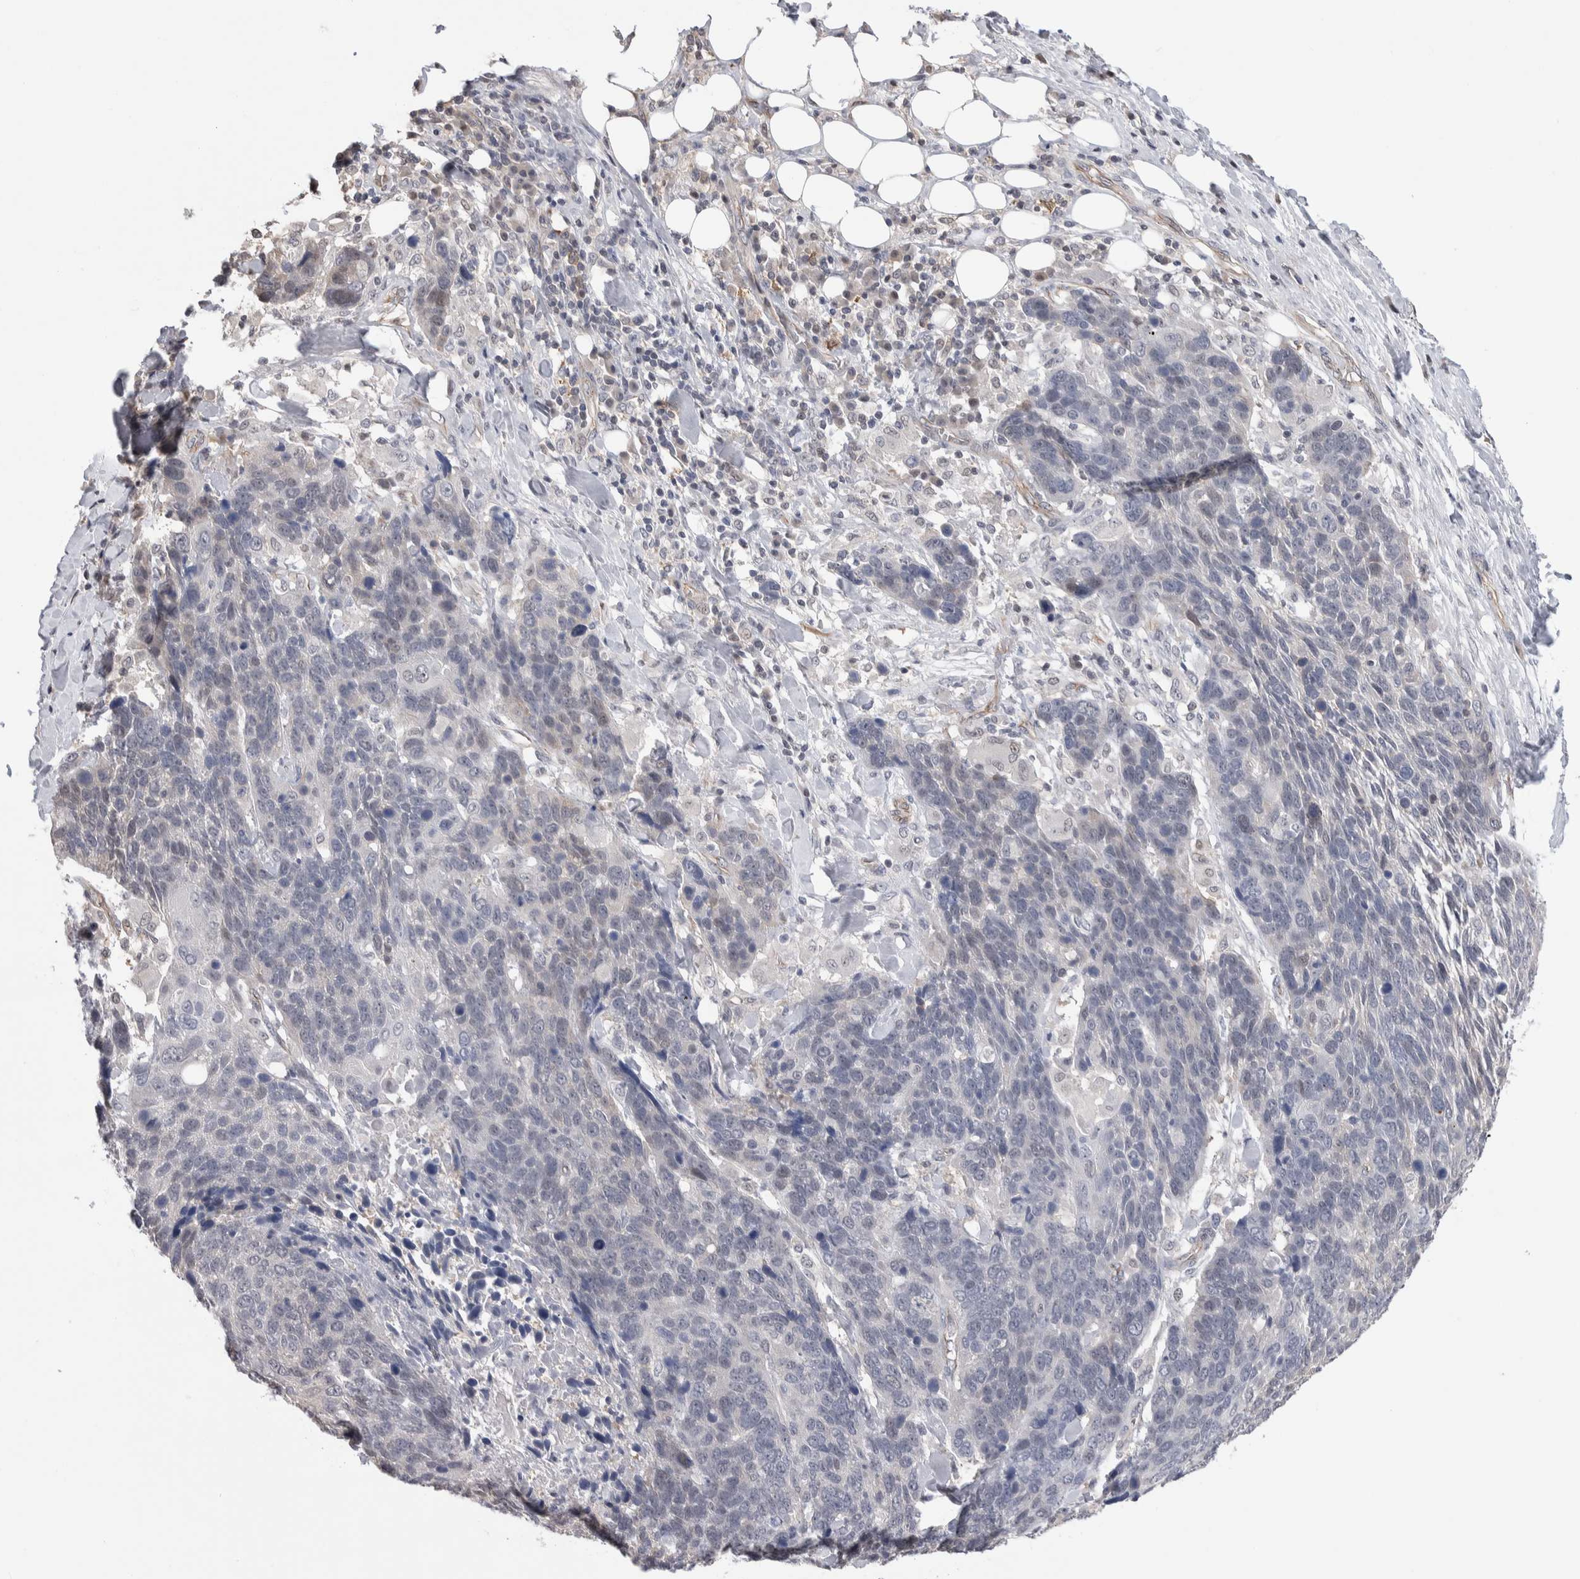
{"staining": {"intensity": "negative", "quantity": "none", "location": "none"}, "tissue": "lung cancer", "cell_type": "Tumor cells", "image_type": "cancer", "snomed": [{"axis": "morphology", "description": "Squamous cell carcinoma, NOS"}, {"axis": "topography", "description": "Lung"}], "caption": "An IHC micrograph of lung cancer is shown. There is no staining in tumor cells of lung cancer.", "gene": "ZBTB49", "patient": {"sex": "male", "age": 66}}